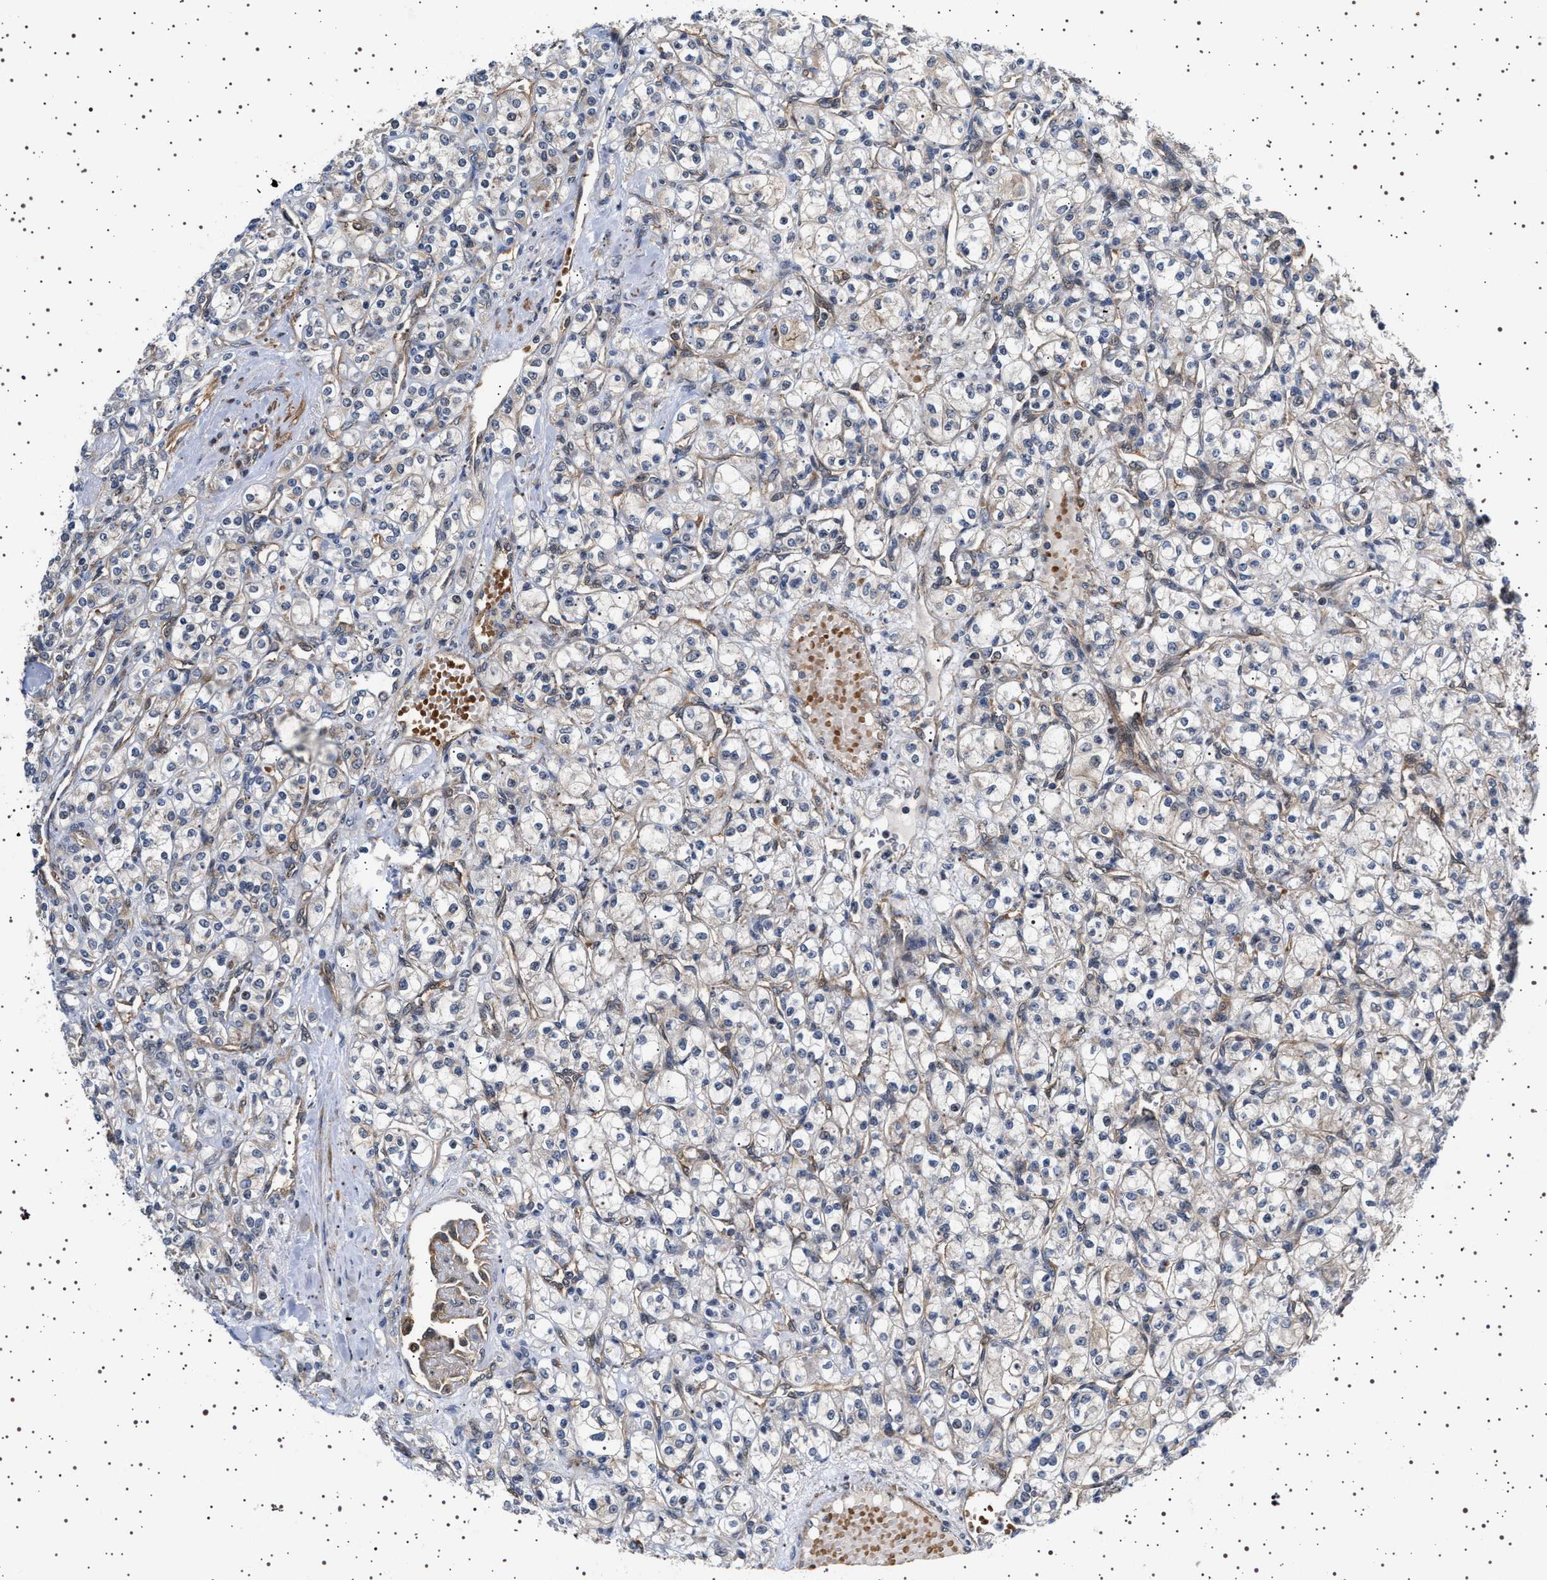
{"staining": {"intensity": "negative", "quantity": "none", "location": "none"}, "tissue": "renal cancer", "cell_type": "Tumor cells", "image_type": "cancer", "snomed": [{"axis": "morphology", "description": "Adenocarcinoma, NOS"}, {"axis": "topography", "description": "Kidney"}], "caption": "This is an immunohistochemistry micrograph of human renal adenocarcinoma. There is no positivity in tumor cells.", "gene": "BAG3", "patient": {"sex": "male", "age": 77}}